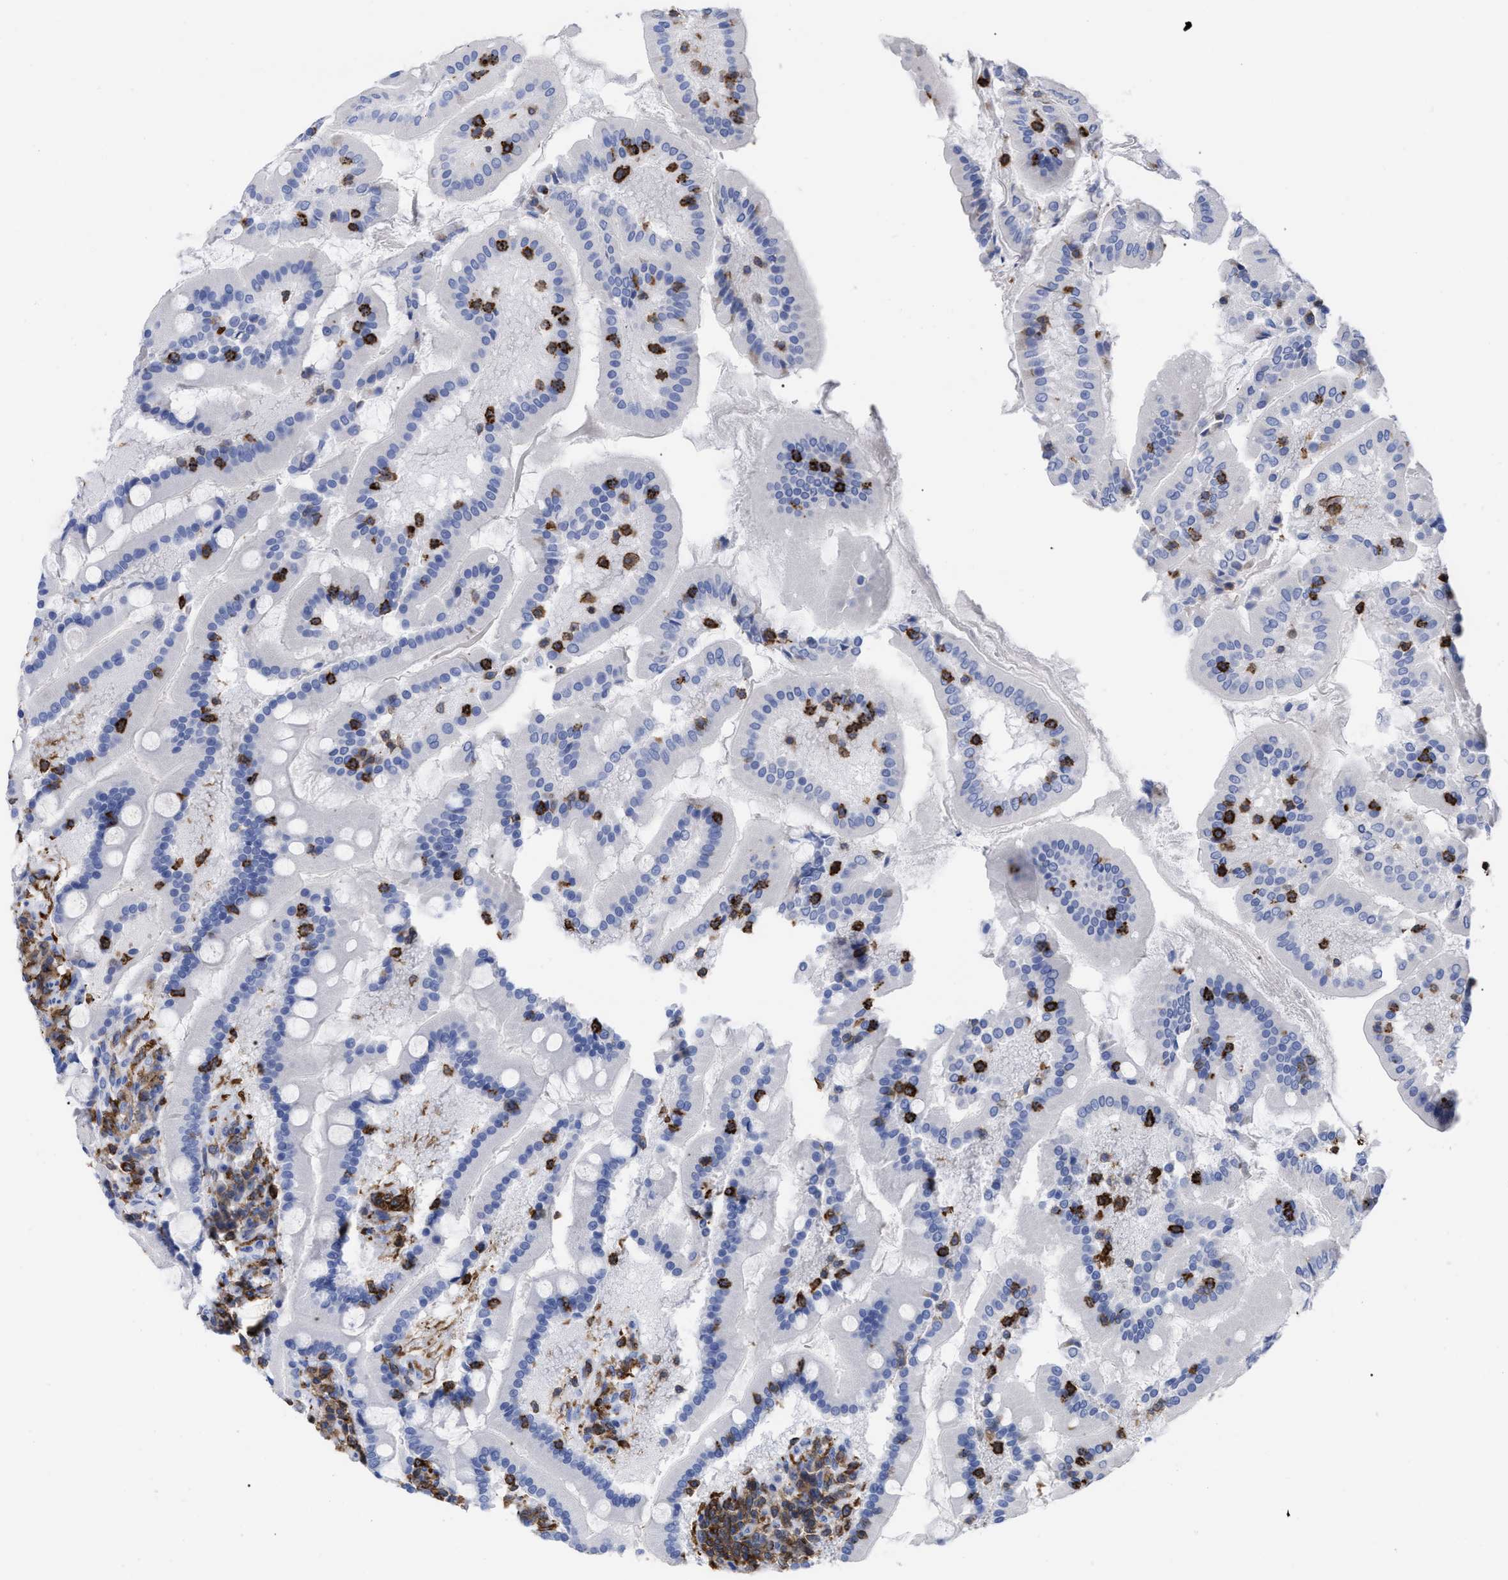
{"staining": {"intensity": "negative", "quantity": "none", "location": "none"}, "tissue": "duodenum", "cell_type": "Glandular cells", "image_type": "normal", "snomed": [{"axis": "morphology", "description": "Normal tissue, NOS"}, {"axis": "topography", "description": "Duodenum"}], "caption": "This is an immunohistochemistry histopathology image of benign human duodenum. There is no staining in glandular cells.", "gene": "HCLS1", "patient": {"sex": "male", "age": 50}}